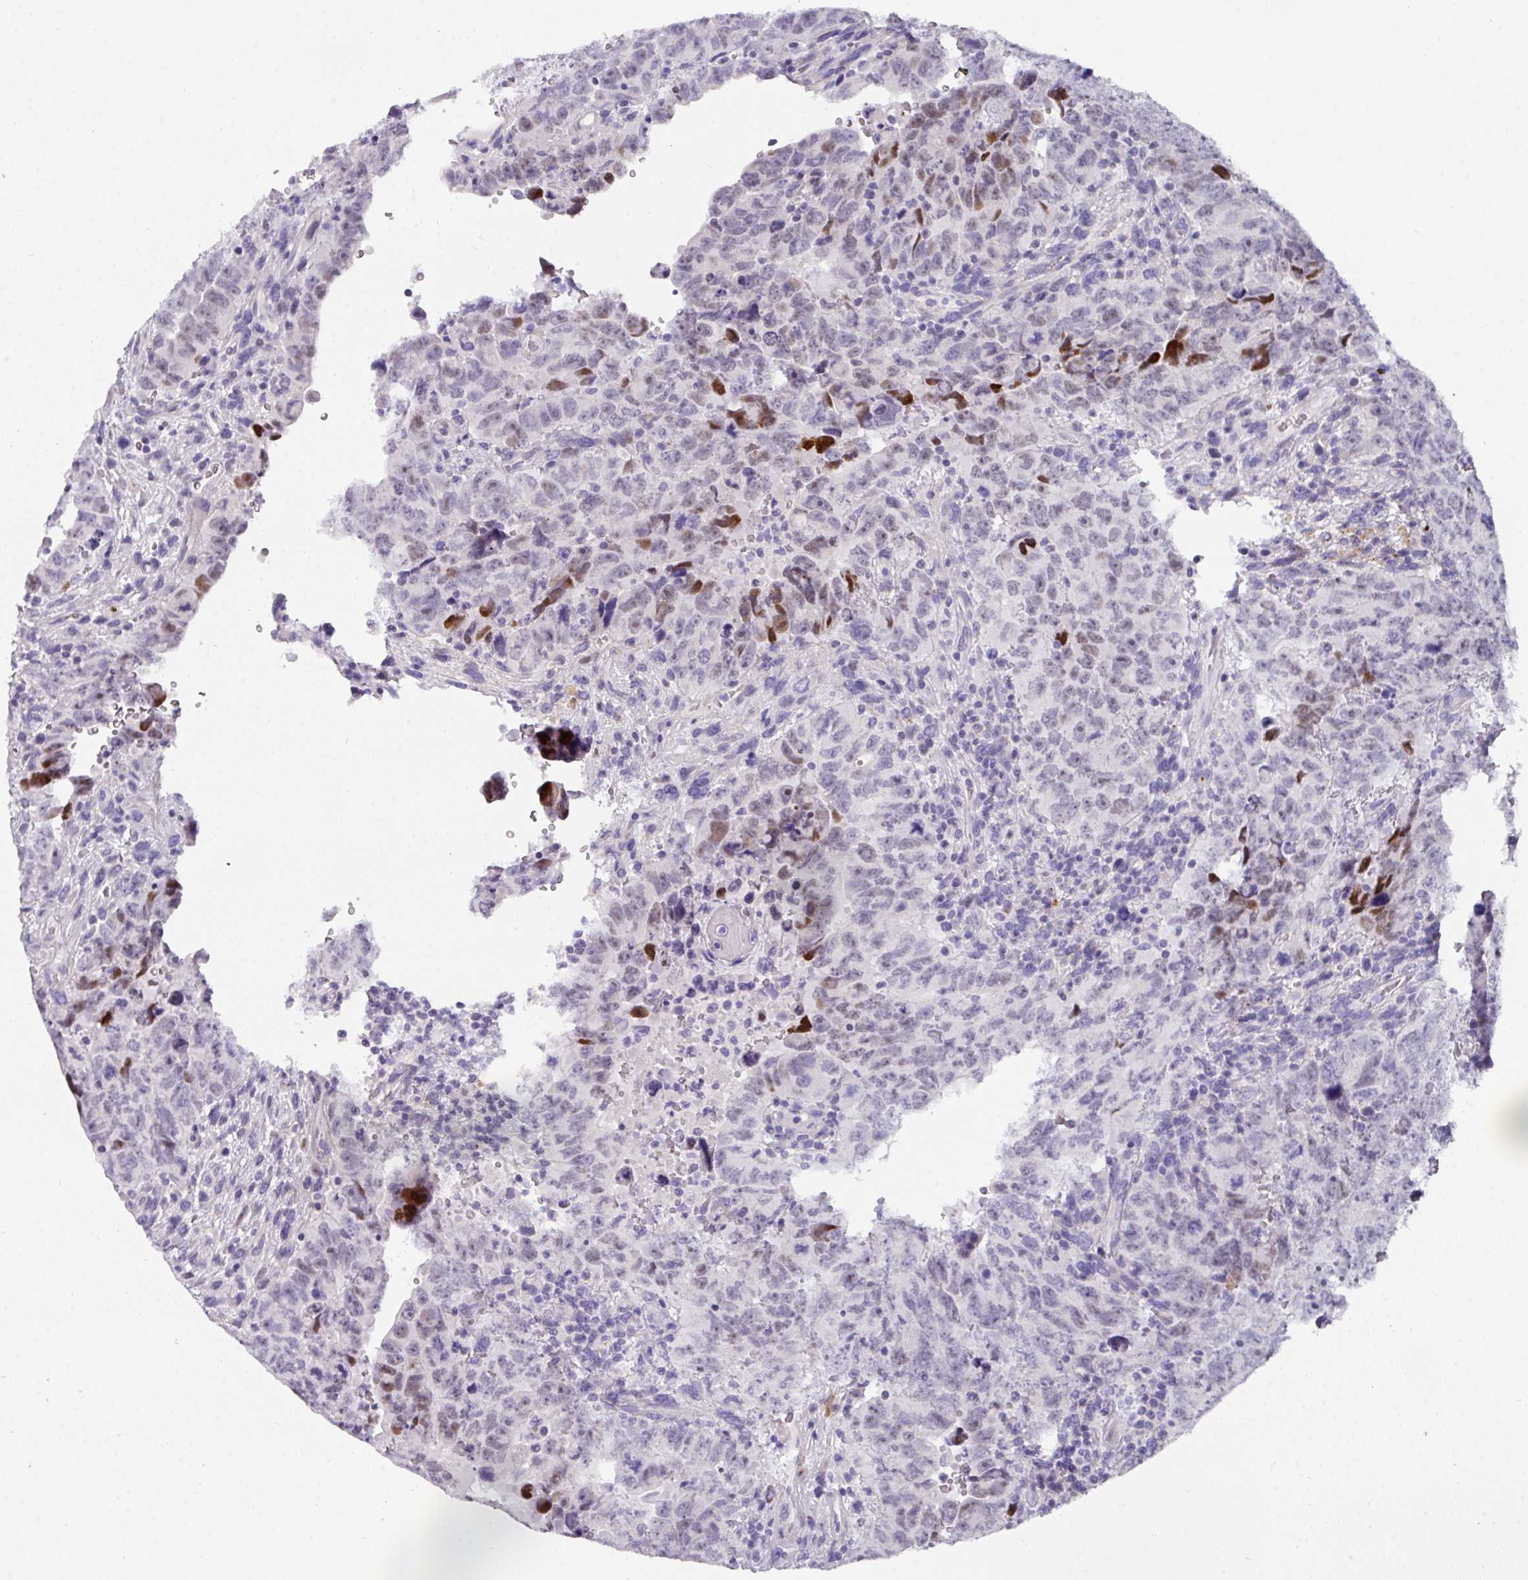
{"staining": {"intensity": "moderate", "quantity": "<25%", "location": "nuclear"}, "tissue": "testis cancer", "cell_type": "Tumor cells", "image_type": "cancer", "snomed": [{"axis": "morphology", "description": "Carcinoma, Embryonal, NOS"}, {"axis": "topography", "description": "Testis"}], "caption": "Immunohistochemistry (IHC) of human embryonal carcinoma (testis) exhibits low levels of moderate nuclear expression in approximately <25% of tumor cells.", "gene": "ANKRD29", "patient": {"sex": "male", "age": 24}}